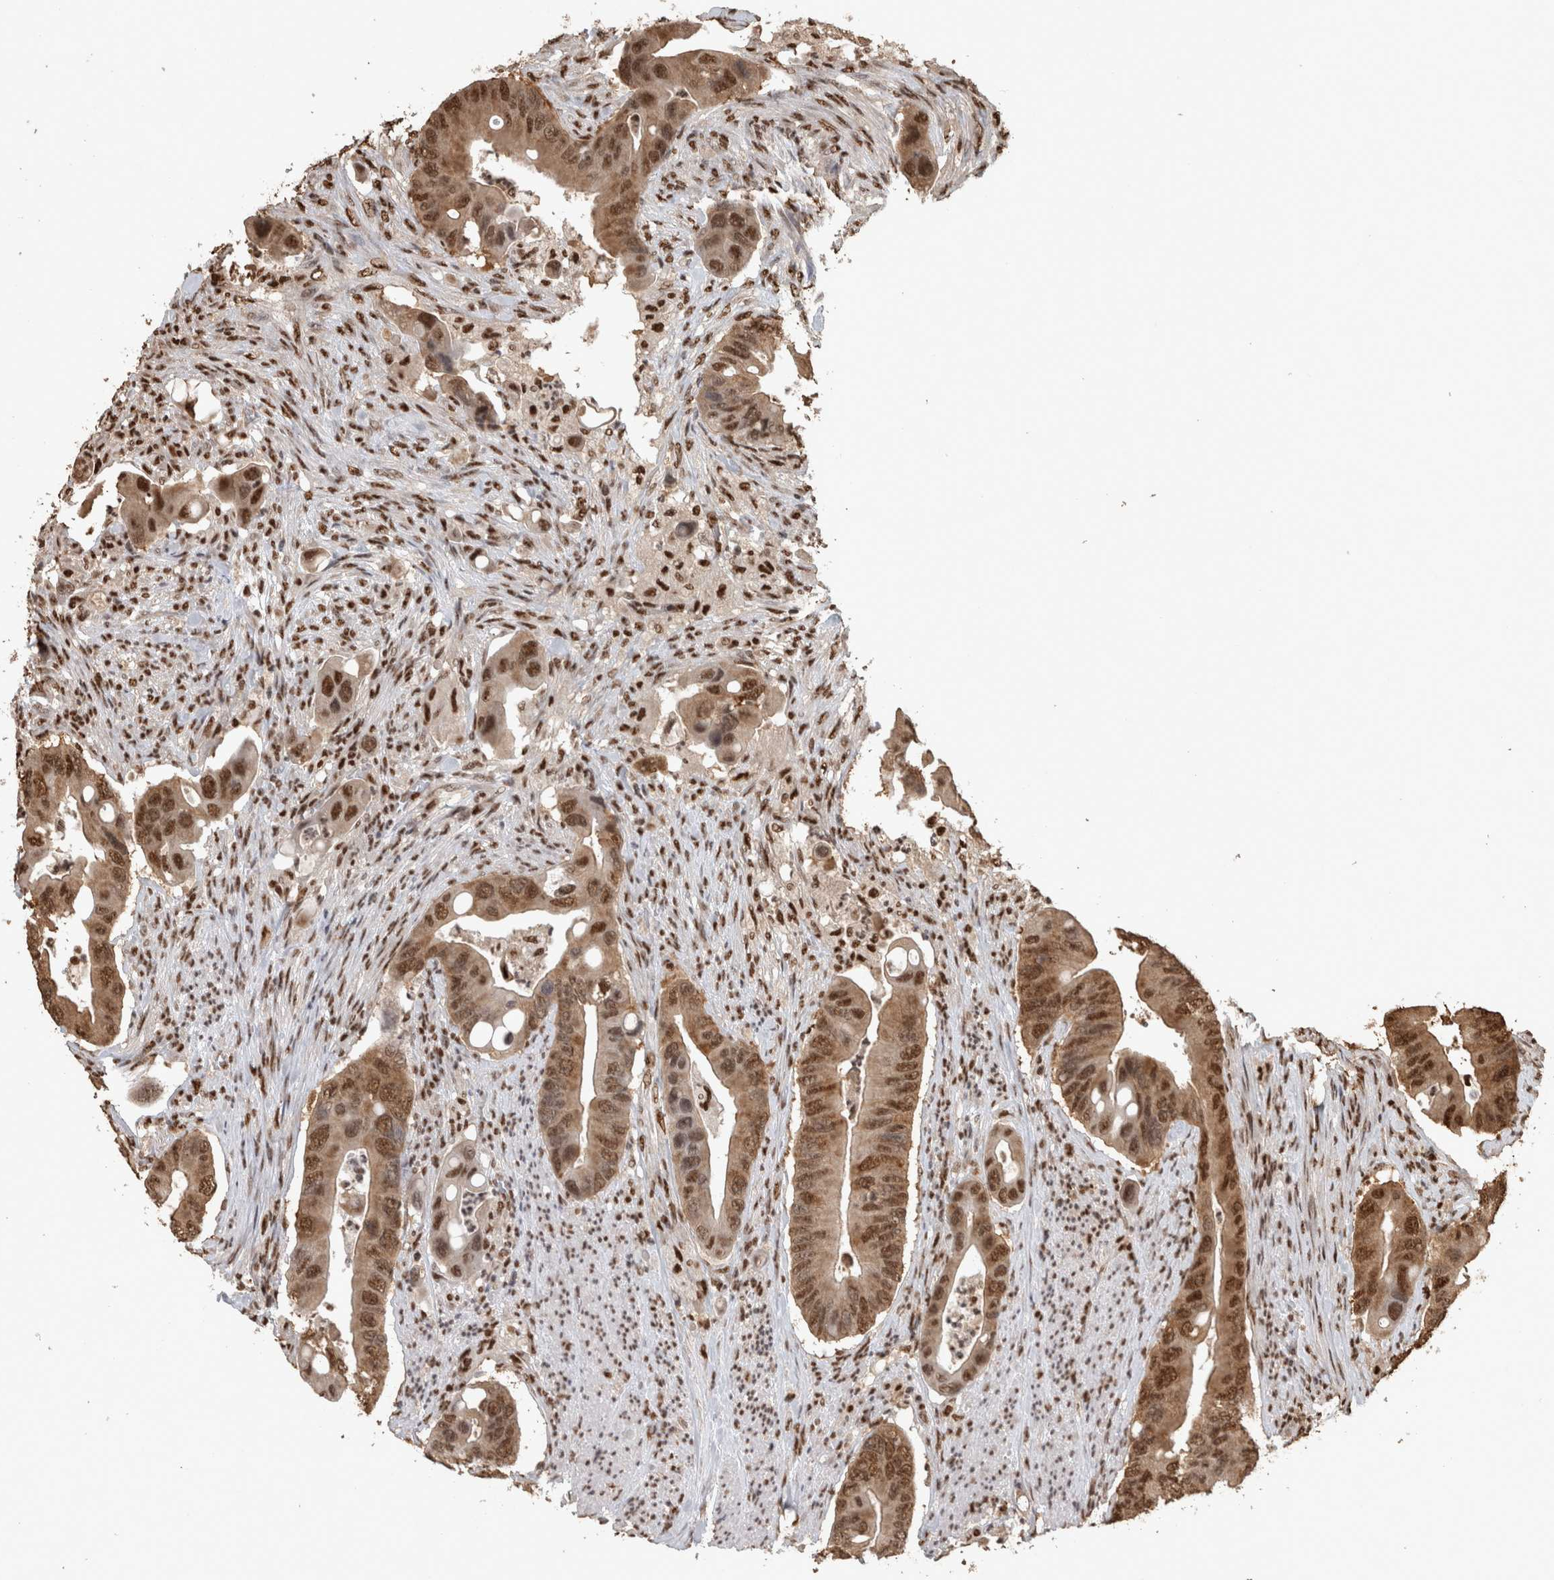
{"staining": {"intensity": "moderate", "quantity": ">75%", "location": "nuclear"}, "tissue": "colorectal cancer", "cell_type": "Tumor cells", "image_type": "cancer", "snomed": [{"axis": "morphology", "description": "Adenocarcinoma, NOS"}, {"axis": "topography", "description": "Rectum"}], "caption": "Immunohistochemical staining of colorectal cancer reveals medium levels of moderate nuclear positivity in about >75% of tumor cells.", "gene": "RAD50", "patient": {"sex": "female", "age": 57}}